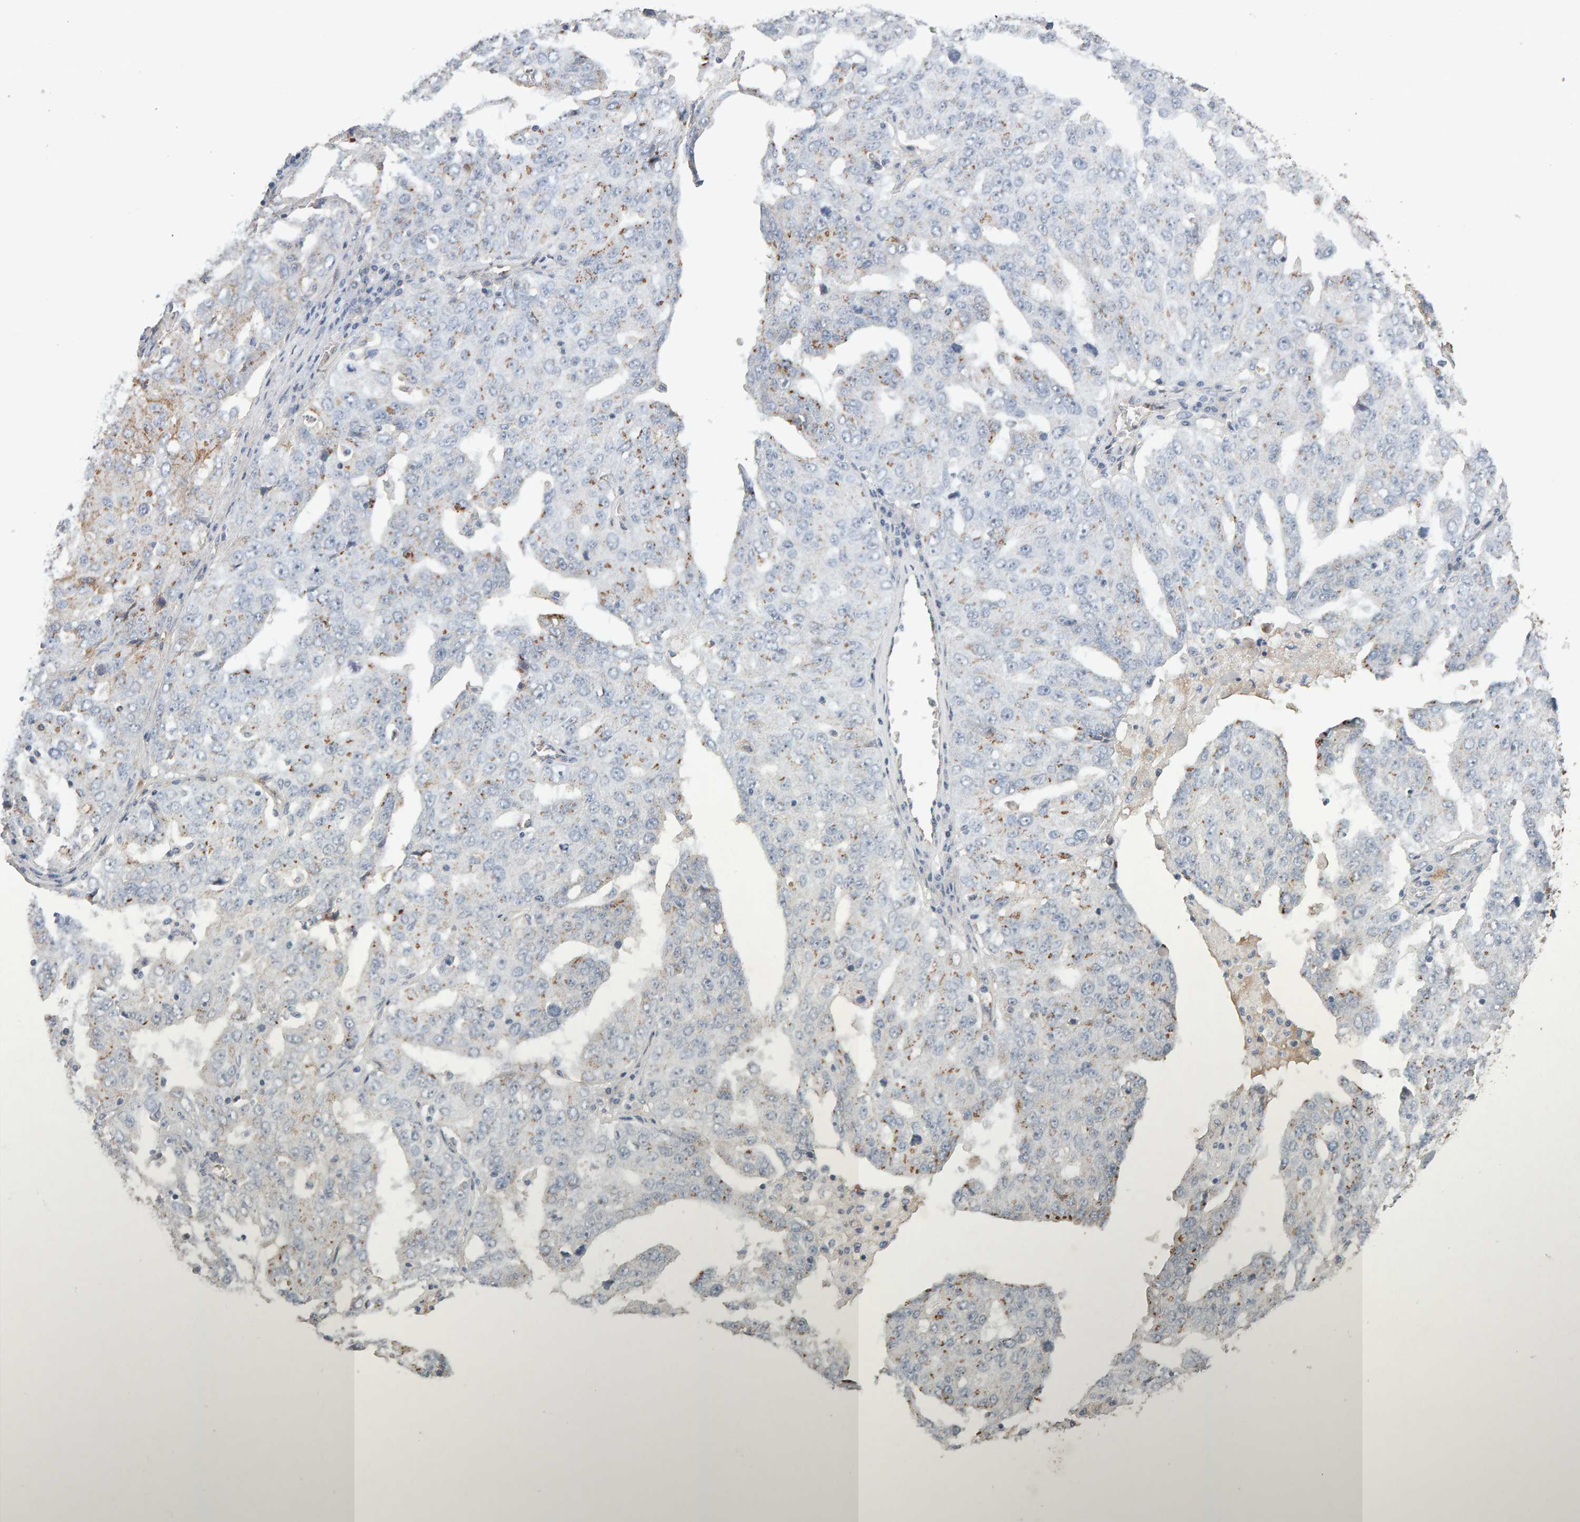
{"staining": {"intensity": "moderate", "quantity": "<25%", "location": "cytoplasmic/membranous"}, "tissue": "ovarian cancer", "cell_type": "Tumor cells", "image_type": "cancer", "snomed": [{"axis": "morphology", "description": "Carcinoma, endometroid"}, {"axis": "topography", "description": "Ovary"}], "caption": "Immunohistochemical staining of human ovarian endometroid carcinoma displays low levels of moderate cytoplasmic/membranous expression in about <25% of tumor cells. (DAB IHC with brightfield microscopy, high magnification).", "gene": "PTPRM", "patient": {"sex": "female", "age": 62}}